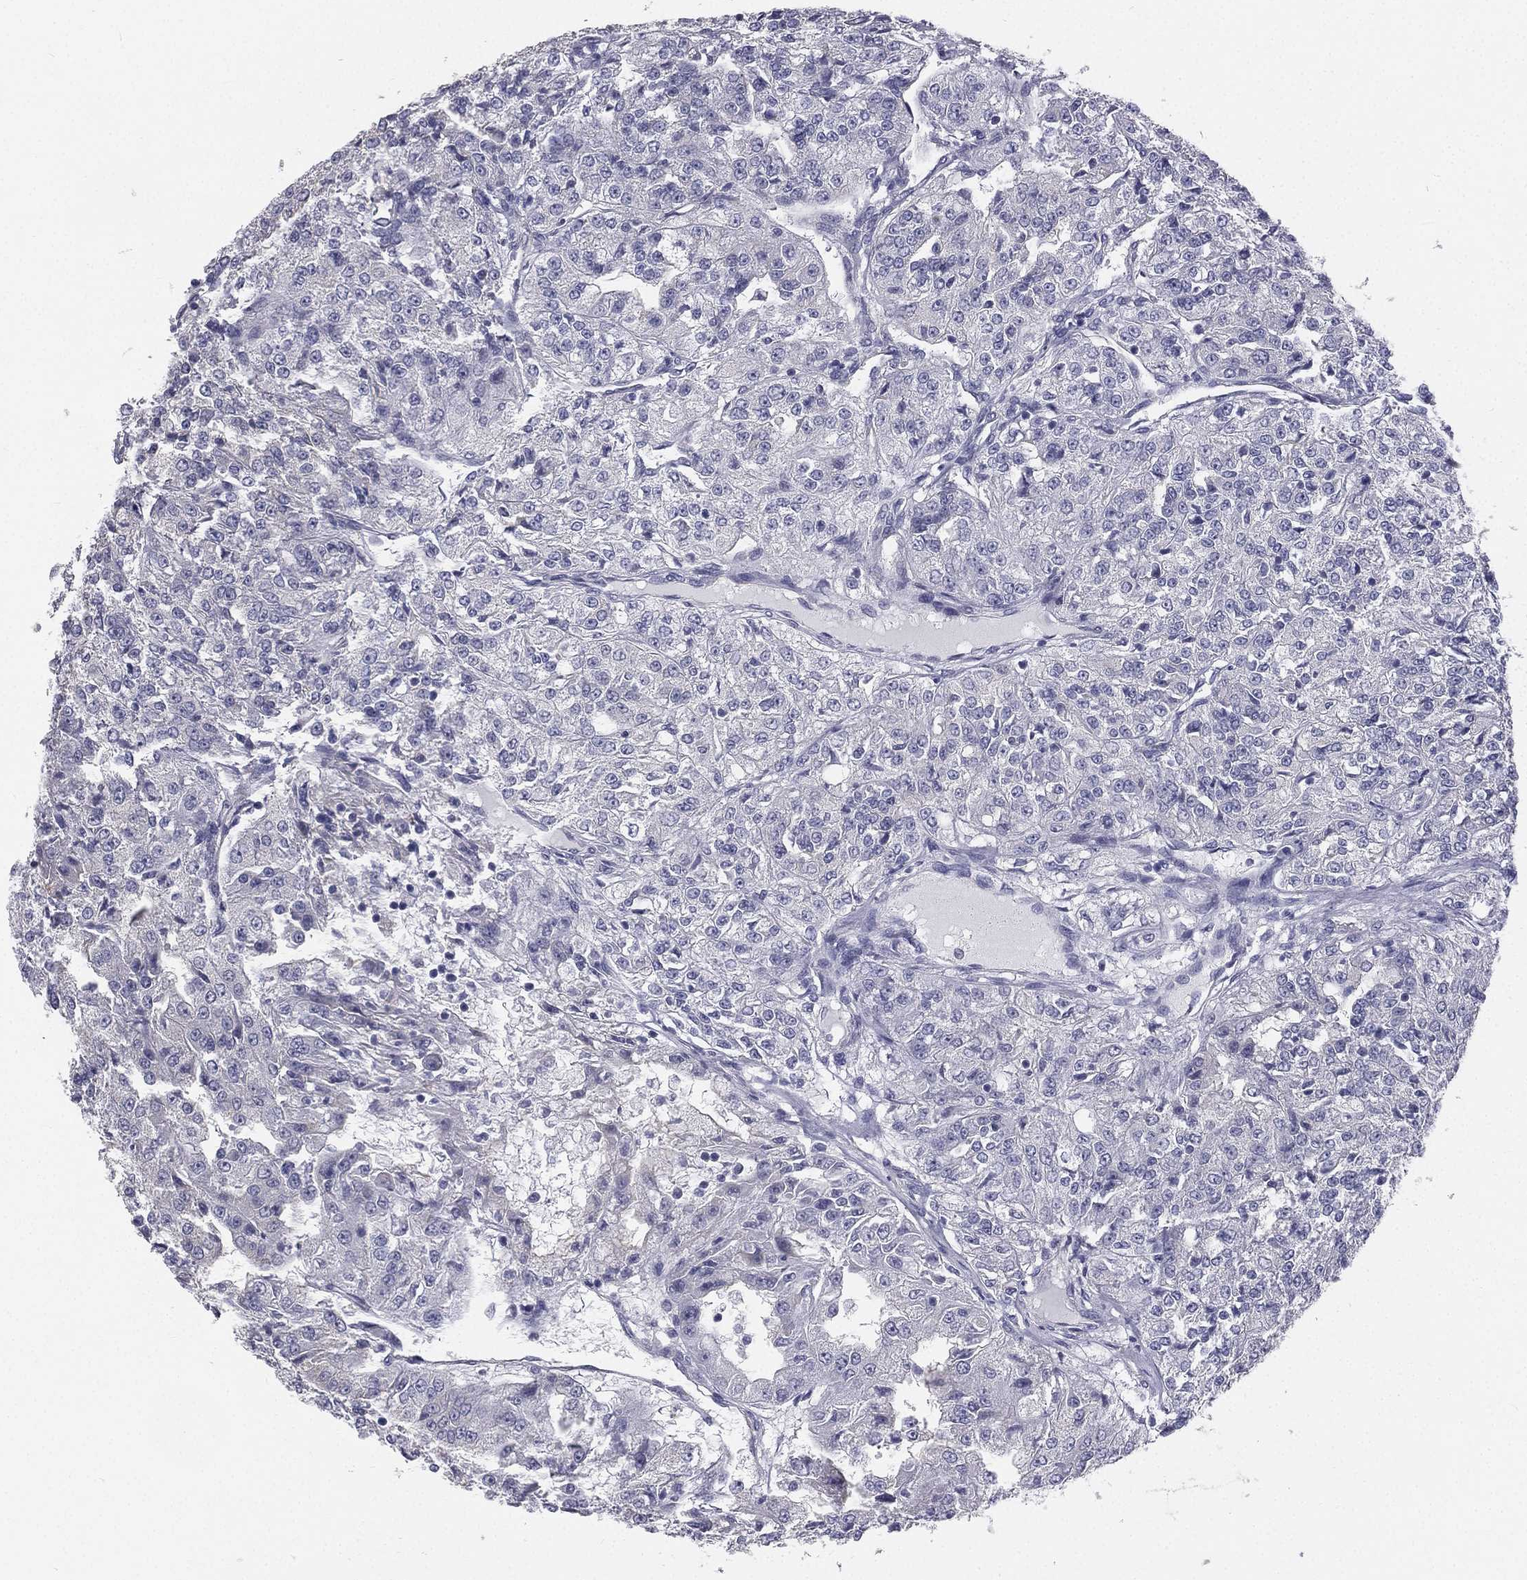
{"staining": {"intensity": "negative", "quantity": "none", "location": "none"}, "tissue": "renal cancer", "cell_type": "Tumor cells", "image_type": "cancer", "snomed": [{"axis": "morphology", "description": "Adenocarcinoma, NOS"}, {"axis": "topography", "description": "Kidney"}], "caption": "The image reveals no staining of tumor cells in renal cancer (adenocarcinoma).", "gene": "MUC13", "patient": {"sex": "female", "age": 63}}